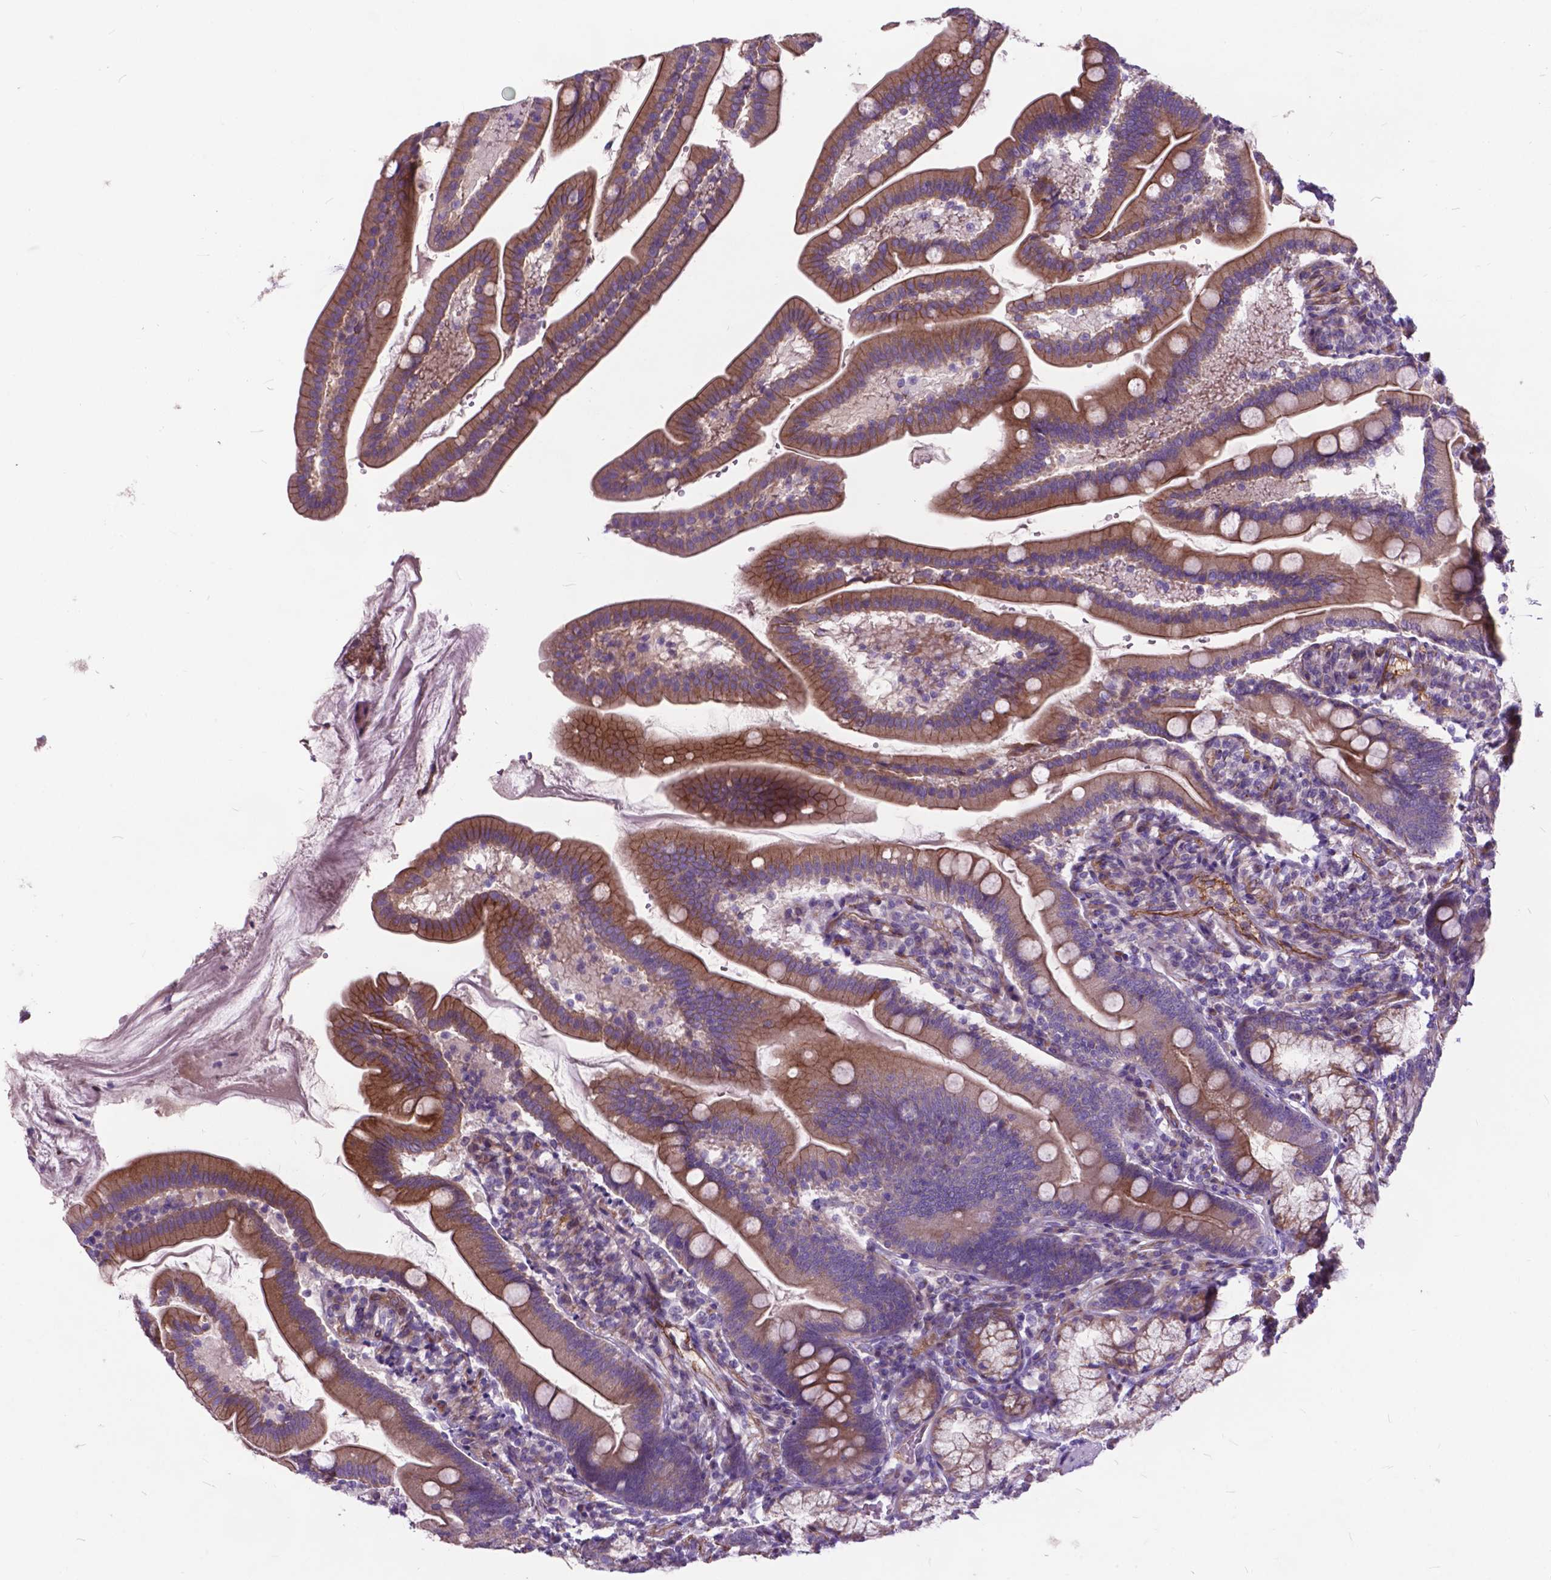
{"staining": {"intensity": "moderate", "quantity": ">75%", "location": "cytoplasmic/membranous"}, "tissue": "duodenum", "cell_type": "Glandular cells", "image_type": "normal", "snomed": [{"axis": "morphology", "description": "Normal tissue, NOS"}, {"axis": "topography", "description": "Duodenum"}], "caption": "Immunohistochemistry (IHC) of benign duodenum exhibits medium levels of moderate cytoplasmic/membranous expression in about >75% of glandular cells. The protein of interest is stained brown, and the nuclei are stained in blue (DAB IHC with brightfield microscopy, high magnification).", "gene": "FLT4", "patient": {"sex": "female", "age": 67}}